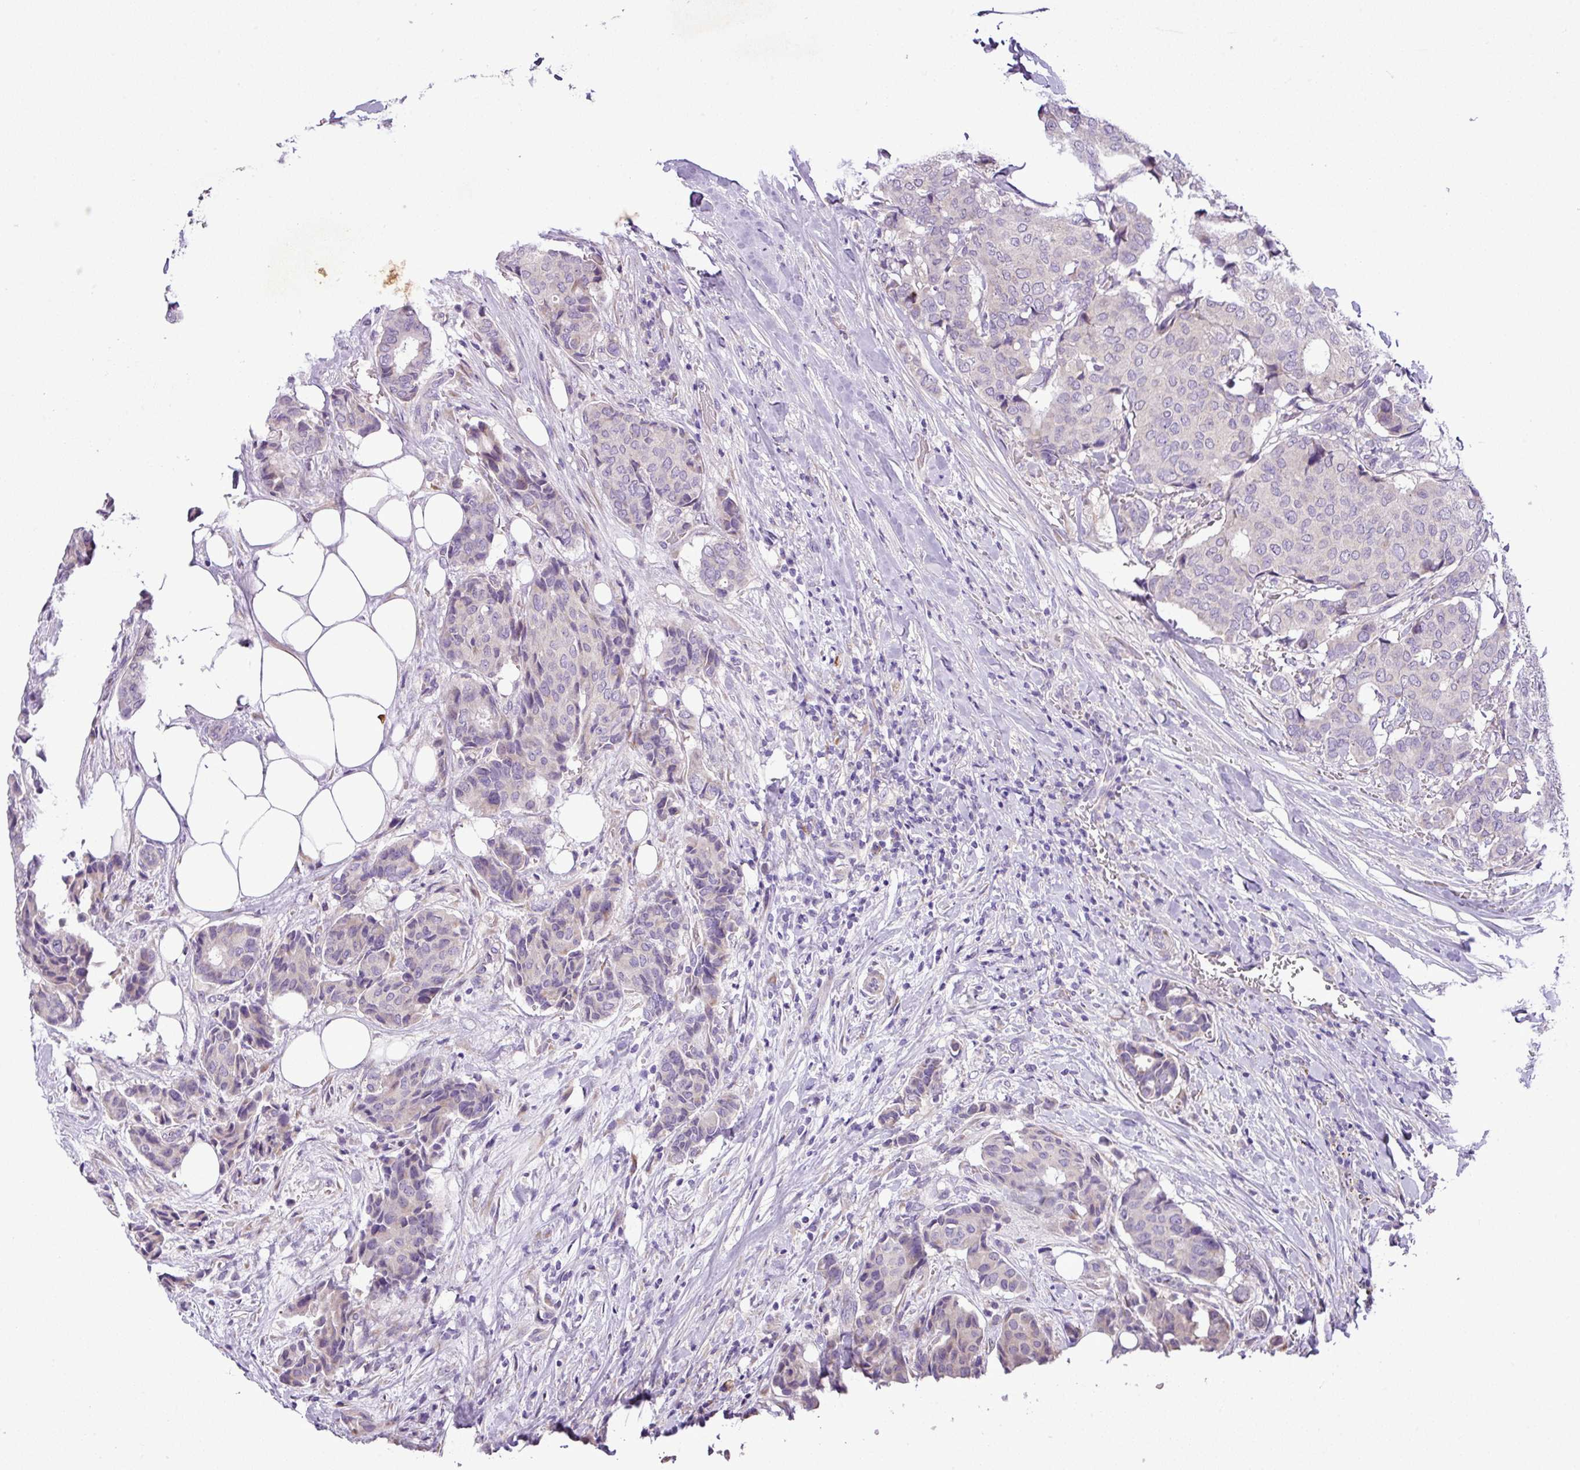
{"staining": {"intensity": "negative", "quantity": "none", "location": "none"}, "tissue": "breast cancer", "cell_type": "Tumor cells", "image_type": "cancer", "snomed": [{"axis": "morphology", "description": "Duct carcinoma"}, {"axis": "topography", "description": "Breast"}], "caption": "An image of human breast cancer is negative for staining in tumor cells.", "gene": "MOCS3", "patient": {"sex": "female", "age": 75}}